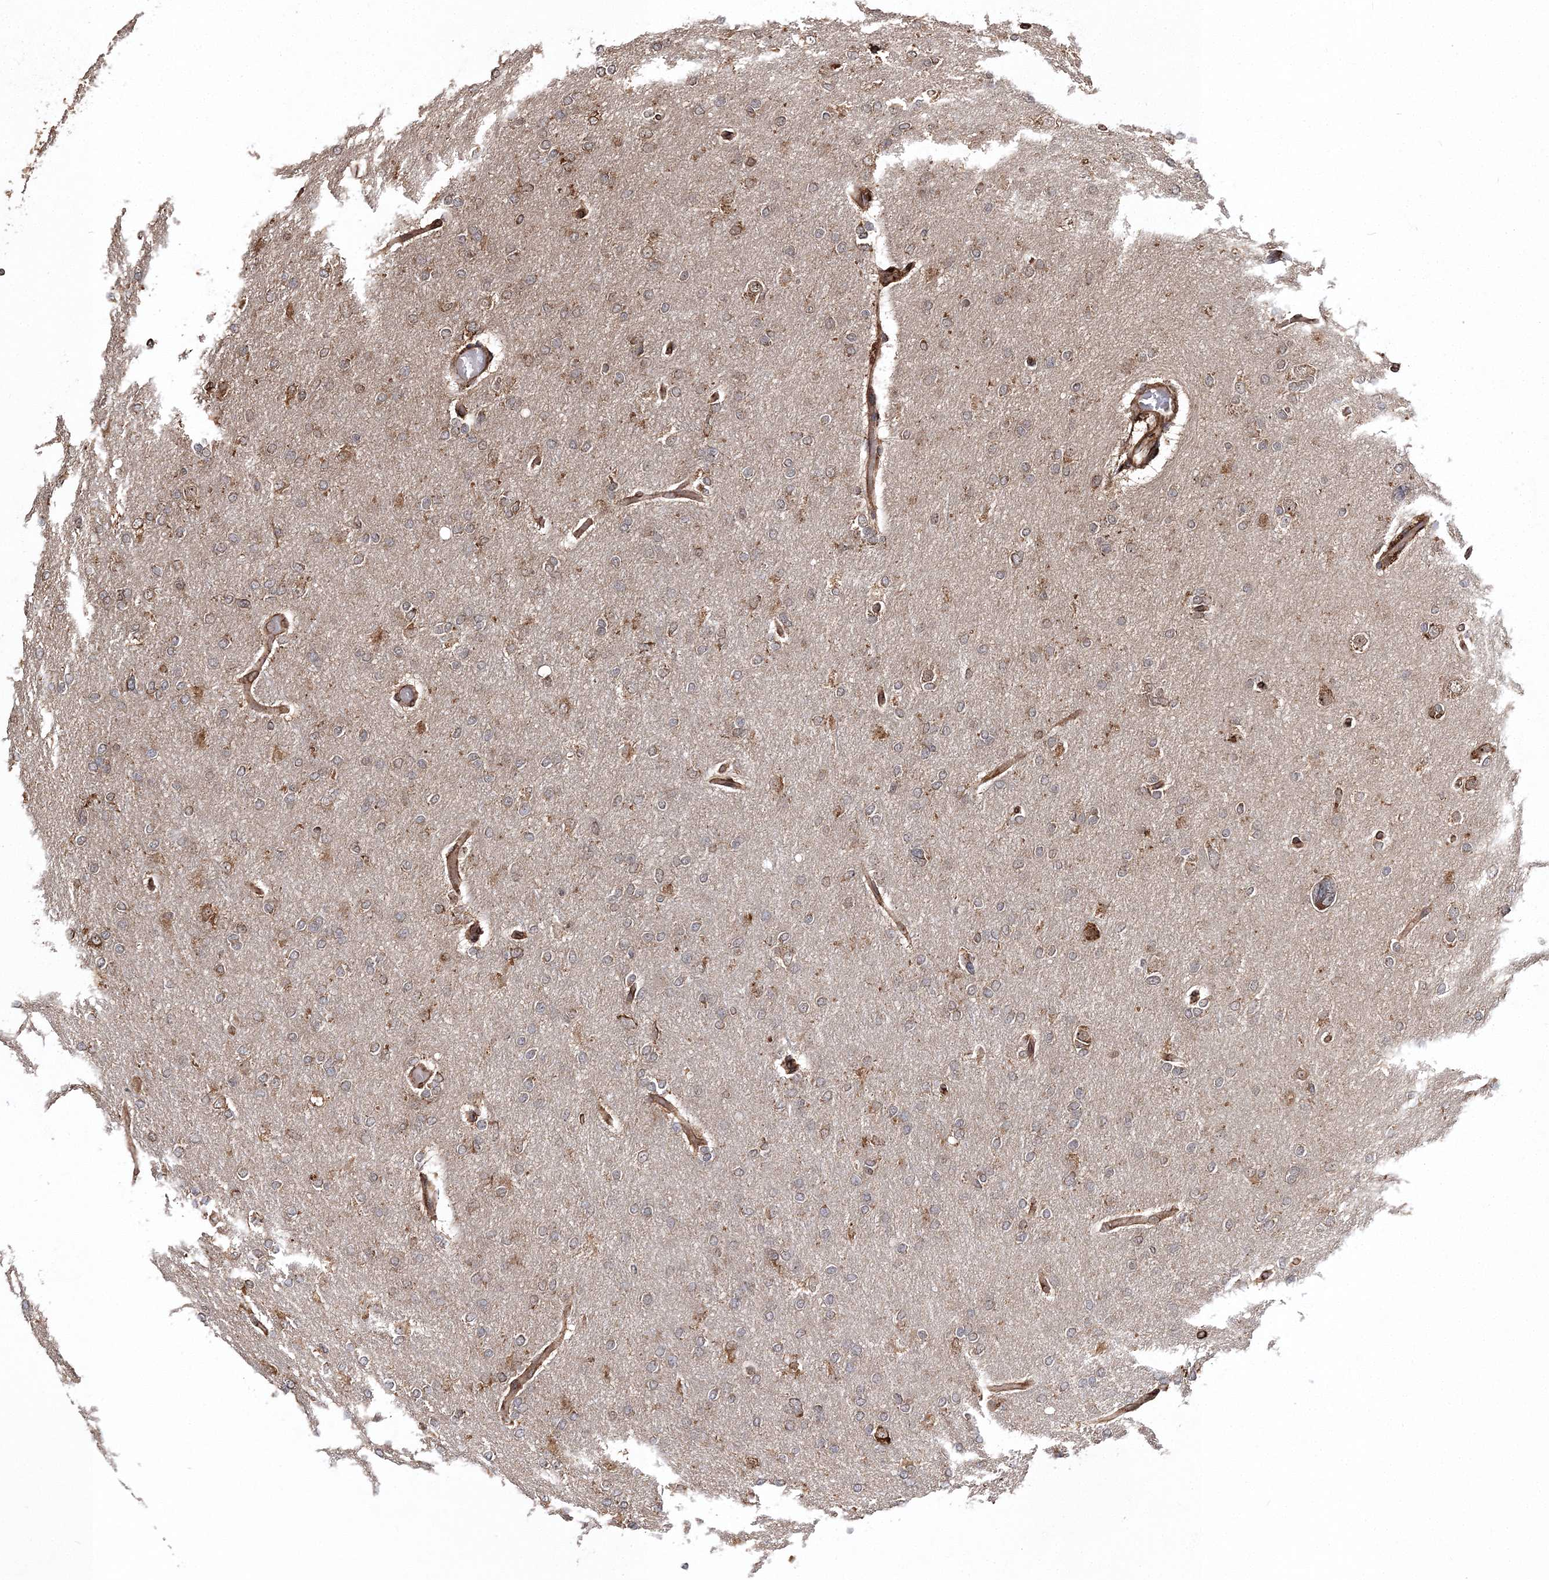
{"staining": {"intensity": "strong", "quantity": "<25%", "location": "cytoplasmic/membranous"}, "tissue": "glioma", "cell_type": "Tumor cells", "image_type": "cancer", "snomed": [{"axis": "morphology", "description": "Glioma, malignant, High grade"}, {"axis": "topography", "description": "Cerebral cortex"}], "caption": "Protein expression analysis of high-grade glioma (malignant) reveals strong cytoplasmic/membranous staining in about <25% of tumor cells. (DAB IHC with brightfield microscopy, high magnification).", "gene": "SCRN3", "patient": {"sex": "female", "age": 36}}